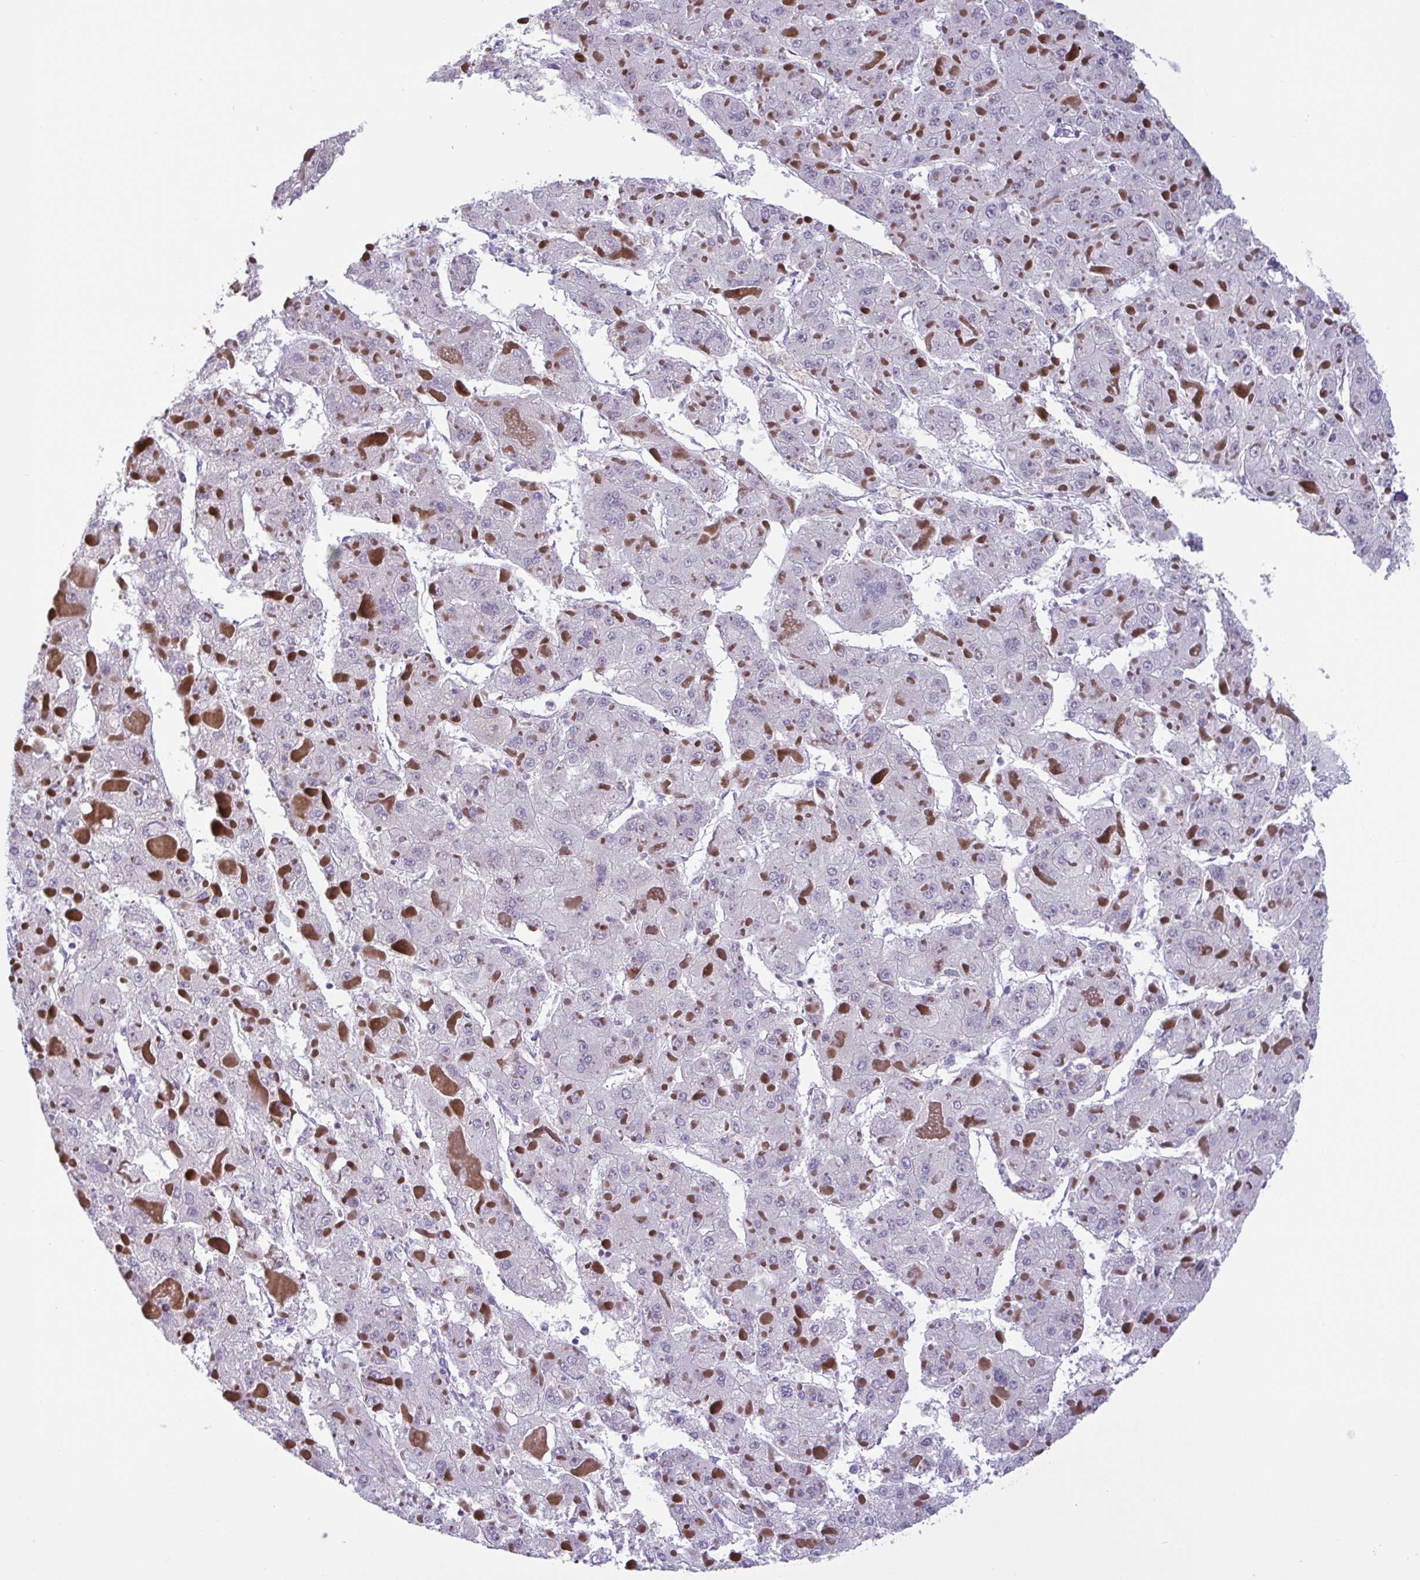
{"staining": {"intensity": "negative", "quantity": "none", "location": "none"}, "tissue": "liver cancer", "cell_type": "Tumor cells", "image_type": "cancer", "snomed": [{"axis": "morphology", "description": "Carcinoma, Hepatocellular, NOS"}, {"axis": "topography", "description": "Liver"}], "caption": "Immunohistochemistry (IHC) of liver cancer (hepatocellular carcinoma) reveals no staining in tumor cells. (IHC, brightfield microscopy, high magnification).", "gene": "IRF1", "patient": {"sex": "female", "age": 73}}